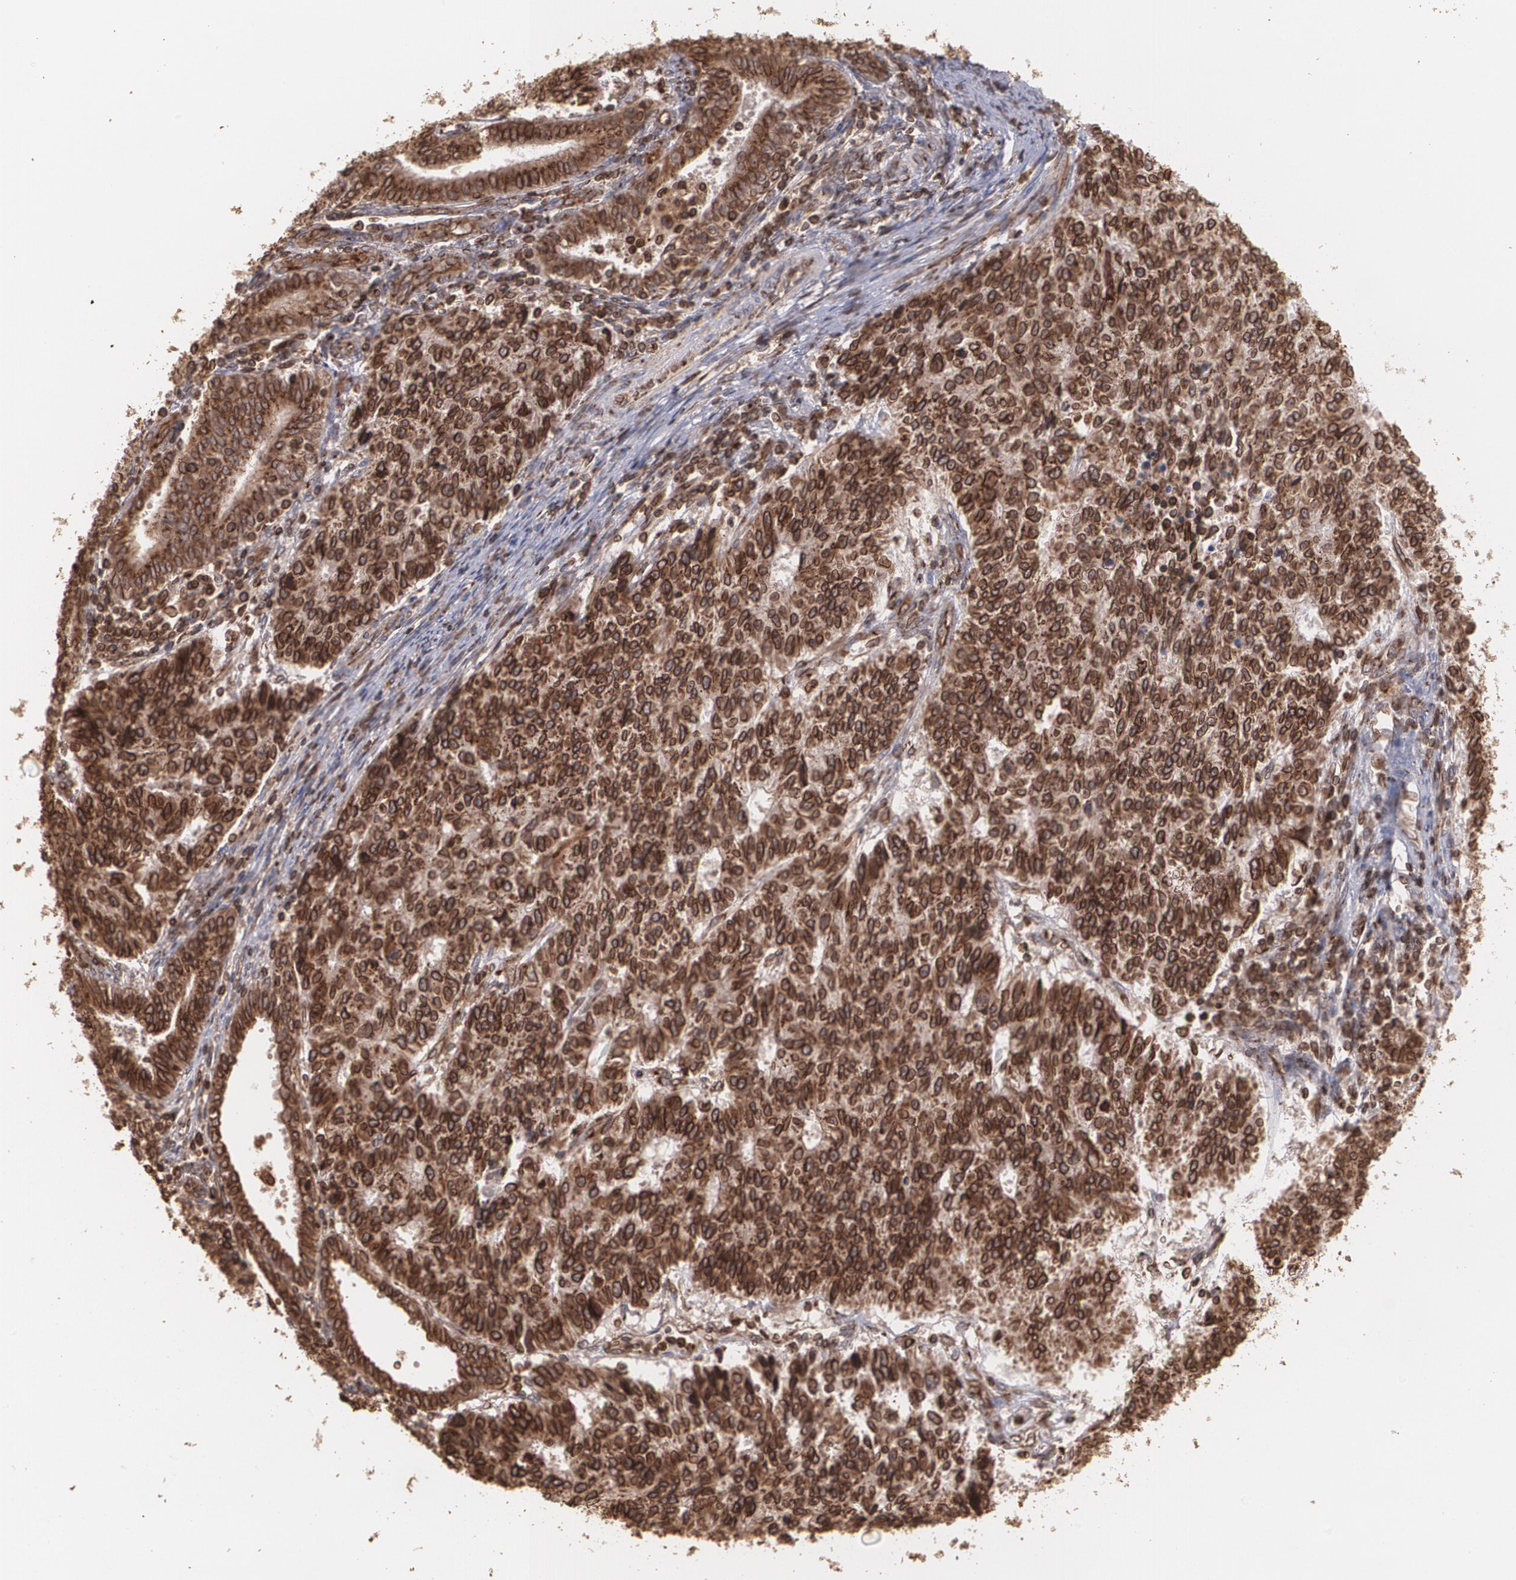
{"staining": {"intensity": "strong", "quantity": ">75%", "location": "cytoplasmic/membranous"}, "tissue": "endometrial cancer", "cell_type": "Tumor cells", "image_type": "cancer", "snomed": [{"axis": "morphology", "description": "Adenocarcinoma, NOS"}, {"axis": "topography", "description": "Endometrium"}], "caption": "Endometrial adenocarcinoma tissue demonstrates strong cytoplasmic/membranous expression in approximately >75% of tumor cells, visualized by immunohistochemistry. The staining was performed using DAB (3,3'-diaminobenzidine), with brown indicating positive protein expression. Nuclei are stained blue with hematoxylin.", "gene": "TRIP11", "patient": {"sex": "female", "age": 42}}